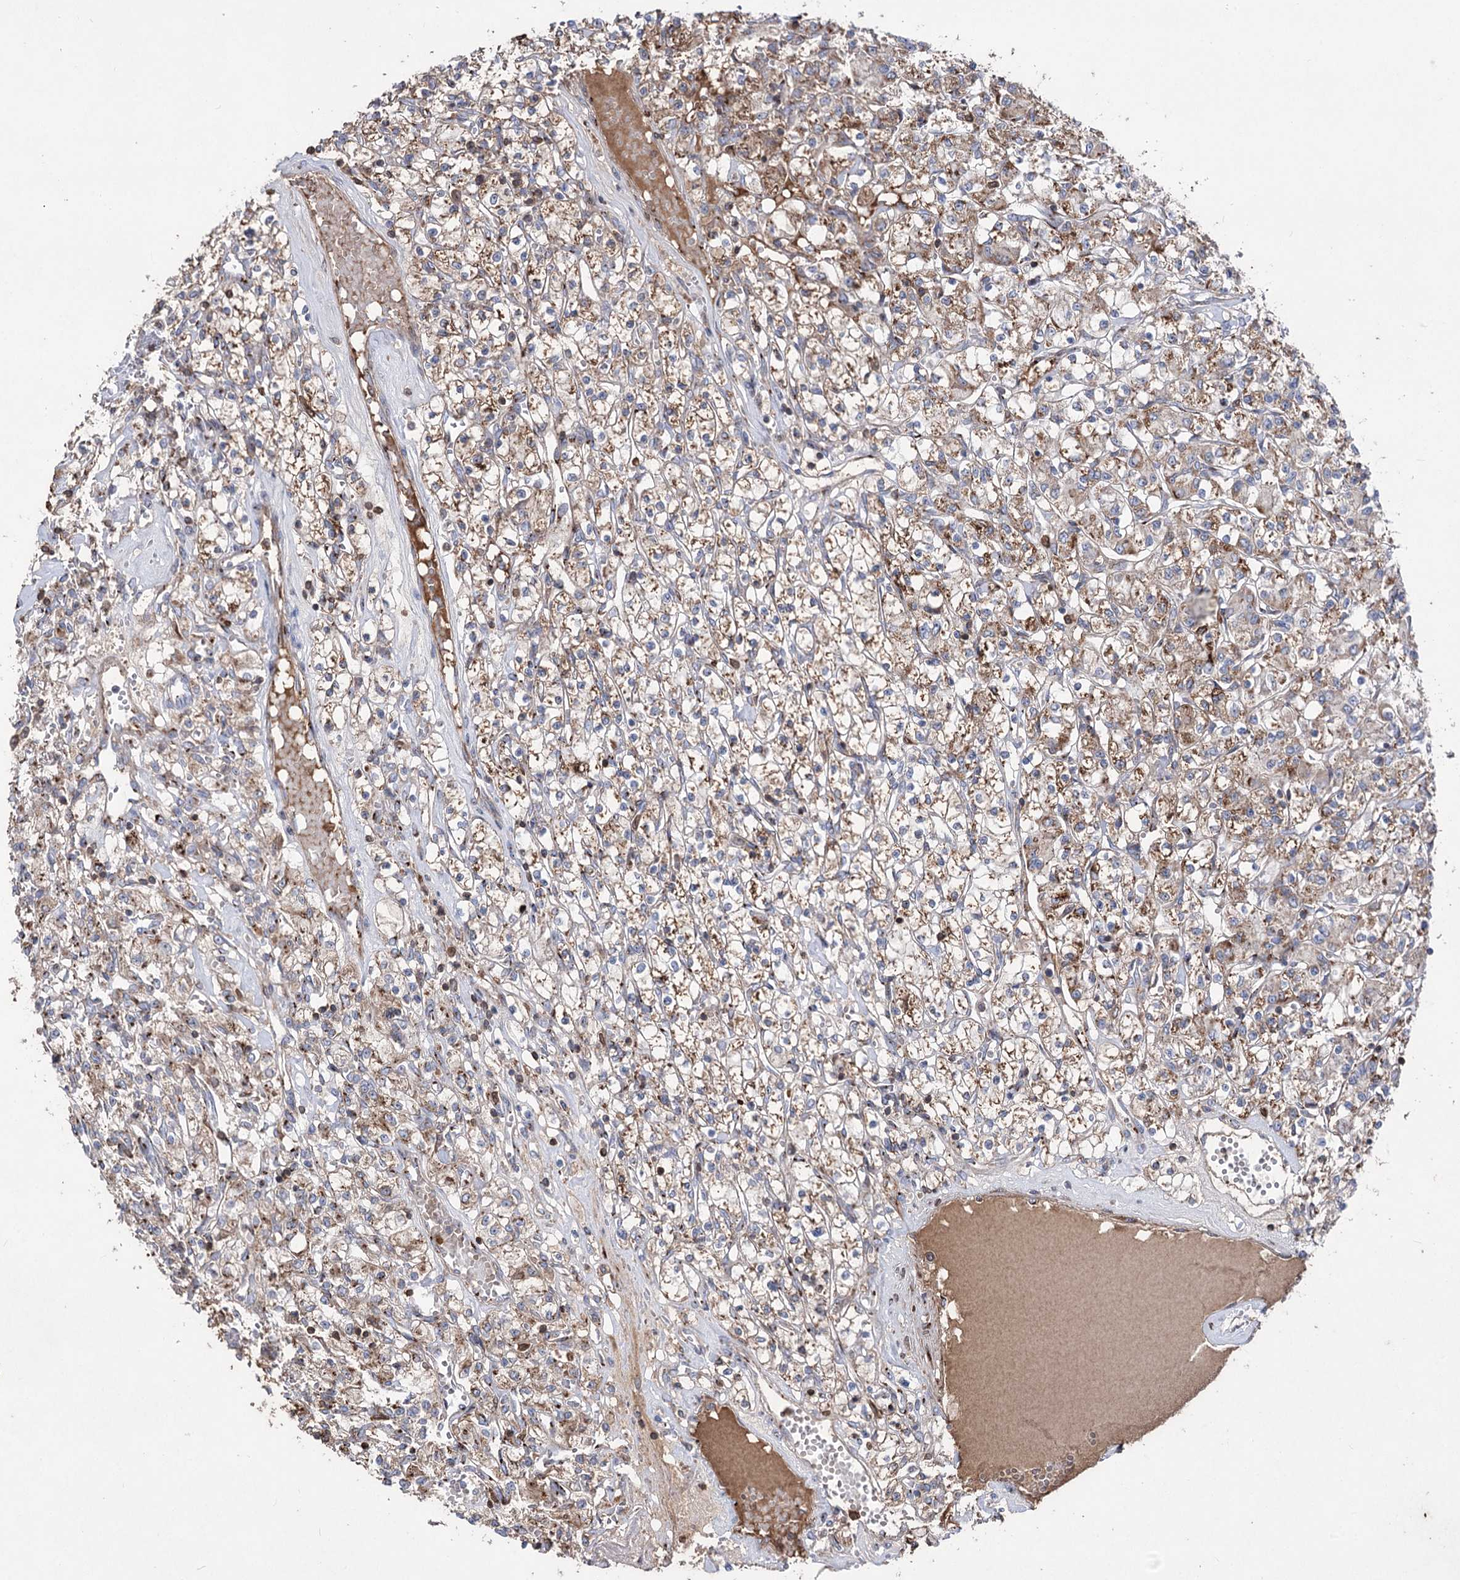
{"staining": {"intensity": "strong", "quantity": "<25%", "location": "cytoplasmic/membranous"}, "tissue": "renal cancer", "cell_type": "Tumor cells", "image_type": "cancer", "snomed": [{"axis": "morphology", "description": "Adenocarcinoma, NOS"}, {"axis": "topography", "description": "Kidney"}], "caption": "This photomicrograph reveals IHC staining of renal adenocarcinoma, with medium strong cytoplasmic/membranous expression in about <25% of tumor cells.", "gene": "ARHGAP20", "patient": {"sex": "female", "age": 59}}